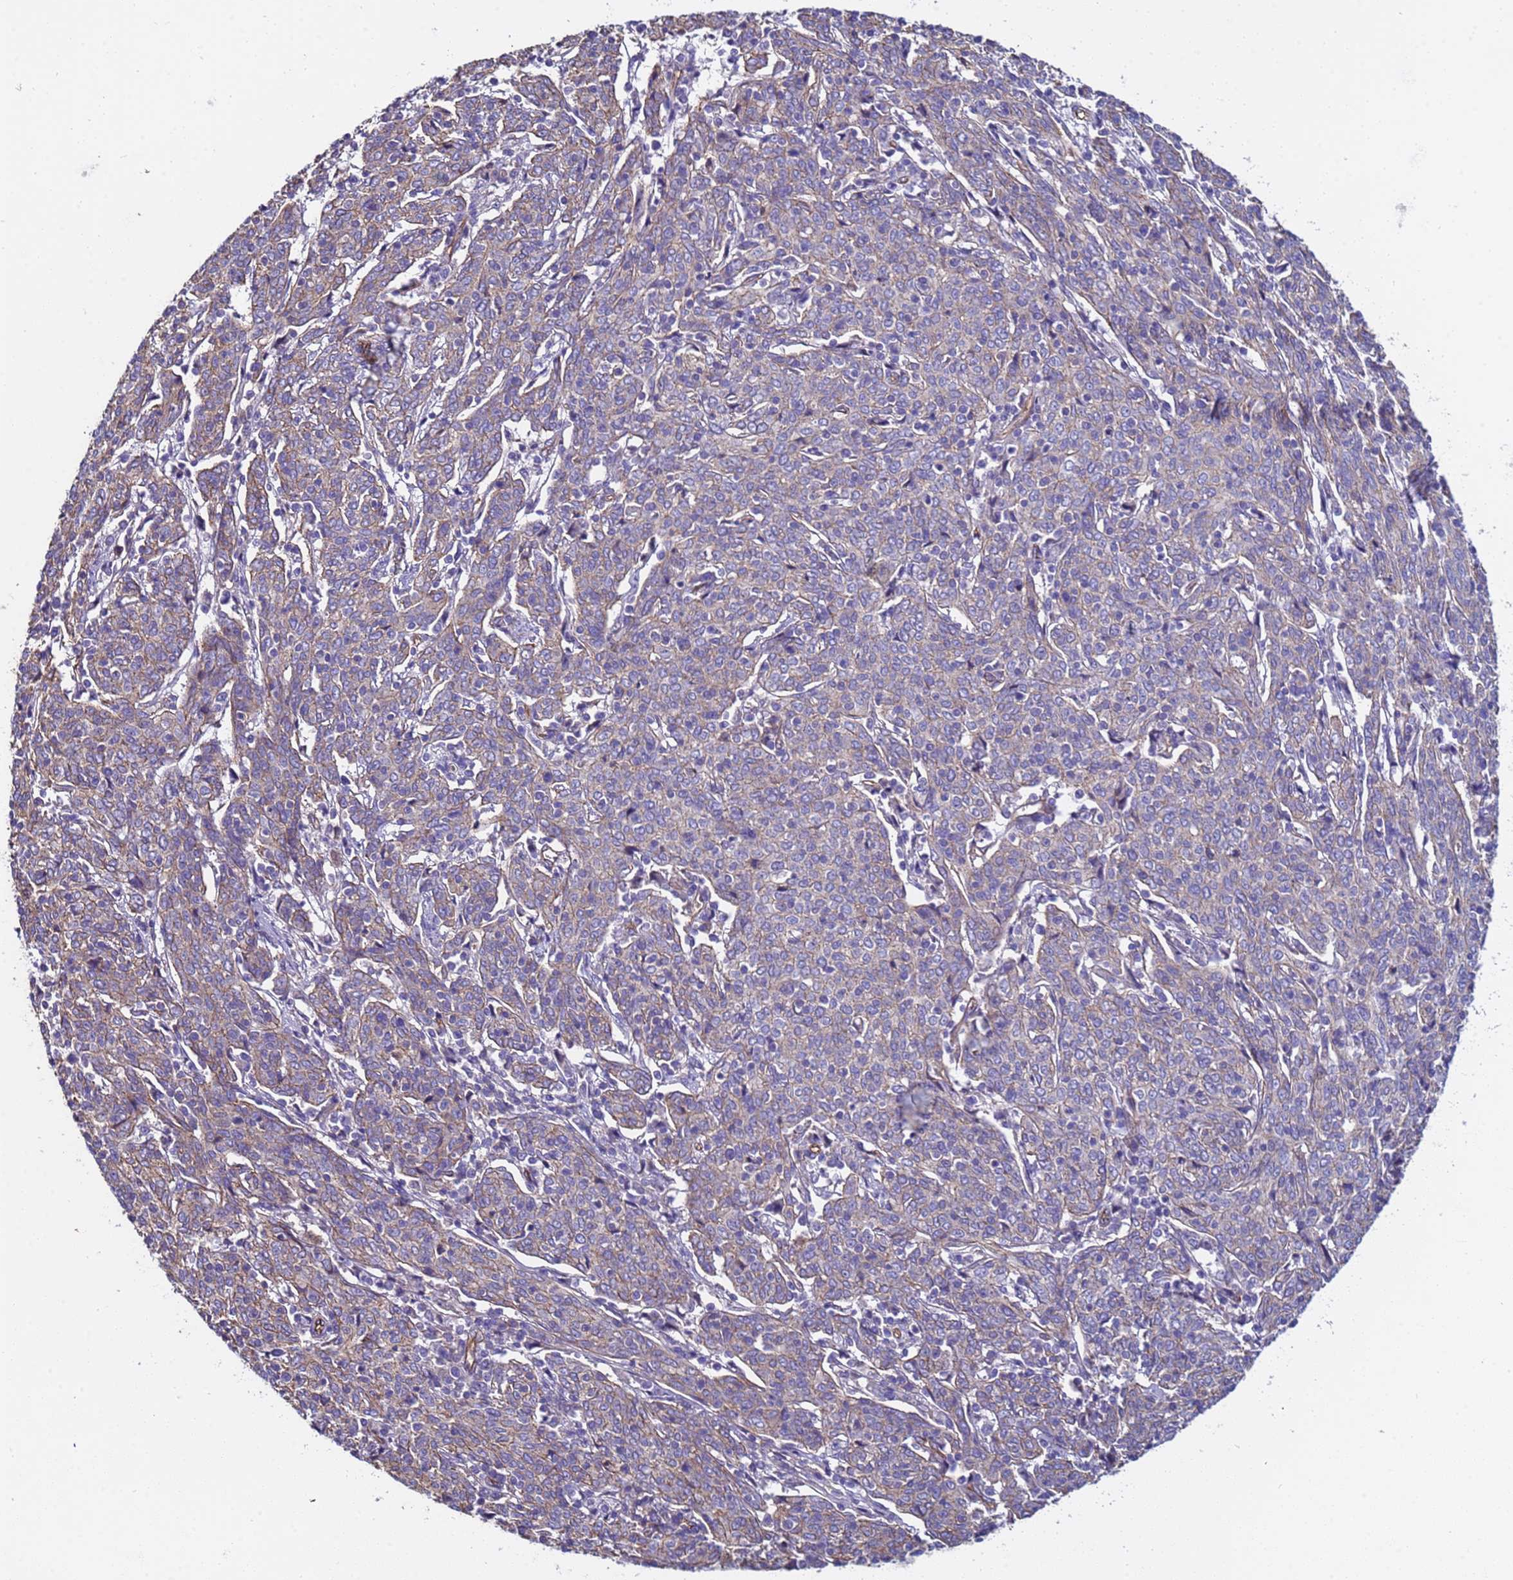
{"staining": {"intensity": "weak", "quantity": "25%-75%", "location": "cytoplasmic/membranous"}, "tissue": "cervical cancer", "cell_type": "Tumor cells", "image_type": "cancer", "snomed": [{"axis": "morphology", "description": "Squamous cell carcinoma, NOS"}, {"axis": "topography", "description": "Cervix"}], "caption": "Weak cytoplasmic/membranous protein expression is seen in approximately 25%-75% of tumor cells in cervical cancer.", "gene": "ZNF248", "patient": {"sex": "female", "age": 67}}